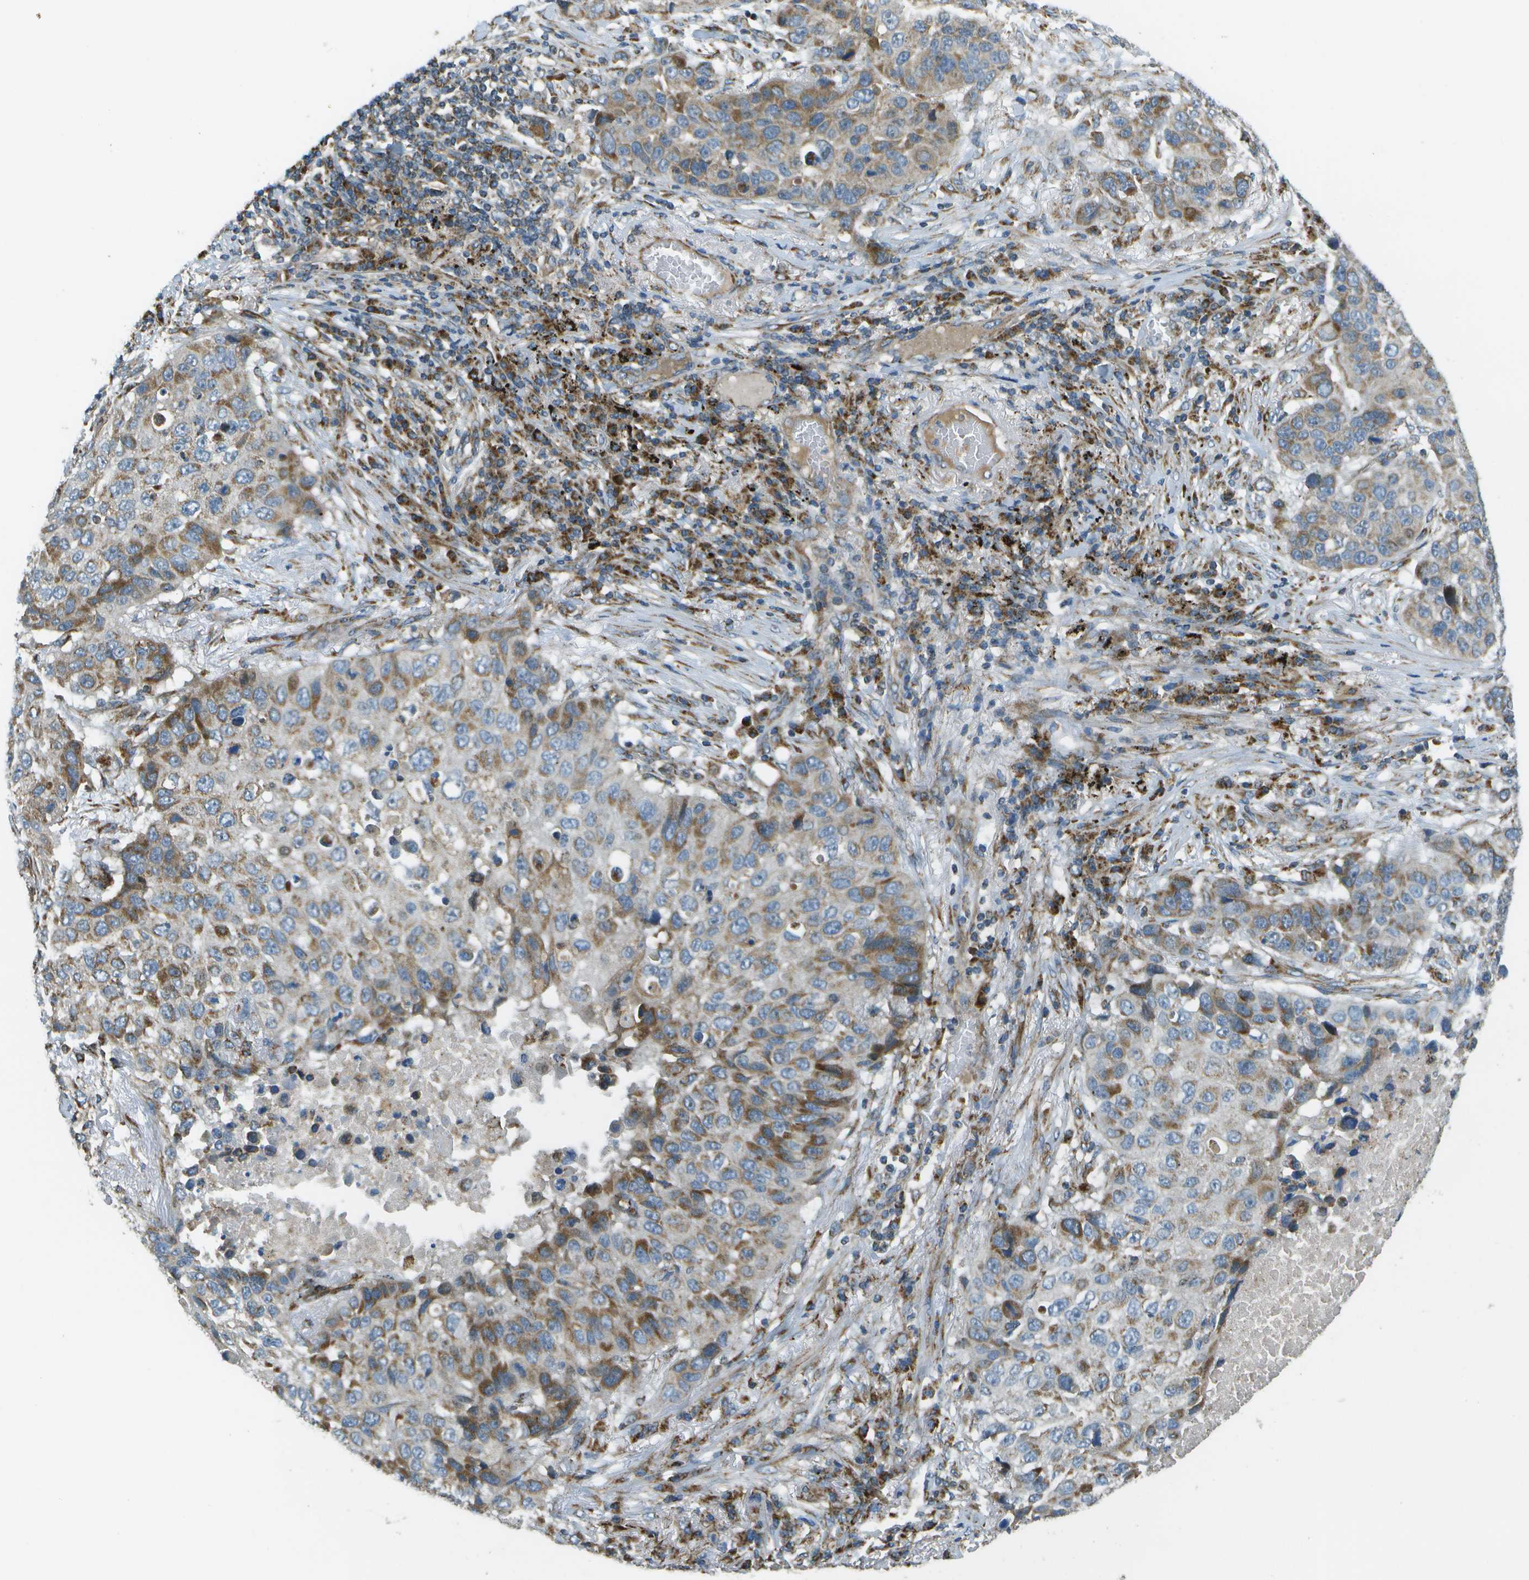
{"staining": {"intensity": "moderate", "quantity": "25%-75%", "location": "cytoplasmic/membranous"}, "tissue": "lung cancer", "cell_type": "Tumor cells", "image_type": "cancer", "snomed": [{"axis": "morphology", "description": "Squamous cell carcinoma, NOS"}, {"axis": "topography", "description": "Lung"}], "caption": "The micrograph exhibits a brown stain indicating the presence of a protein in the cytoplasmic/membranous of tumor cells in squamous cell carcinoma (lung).", "gene": "NRK", "patient": {"sex": "male", "age": 57}}